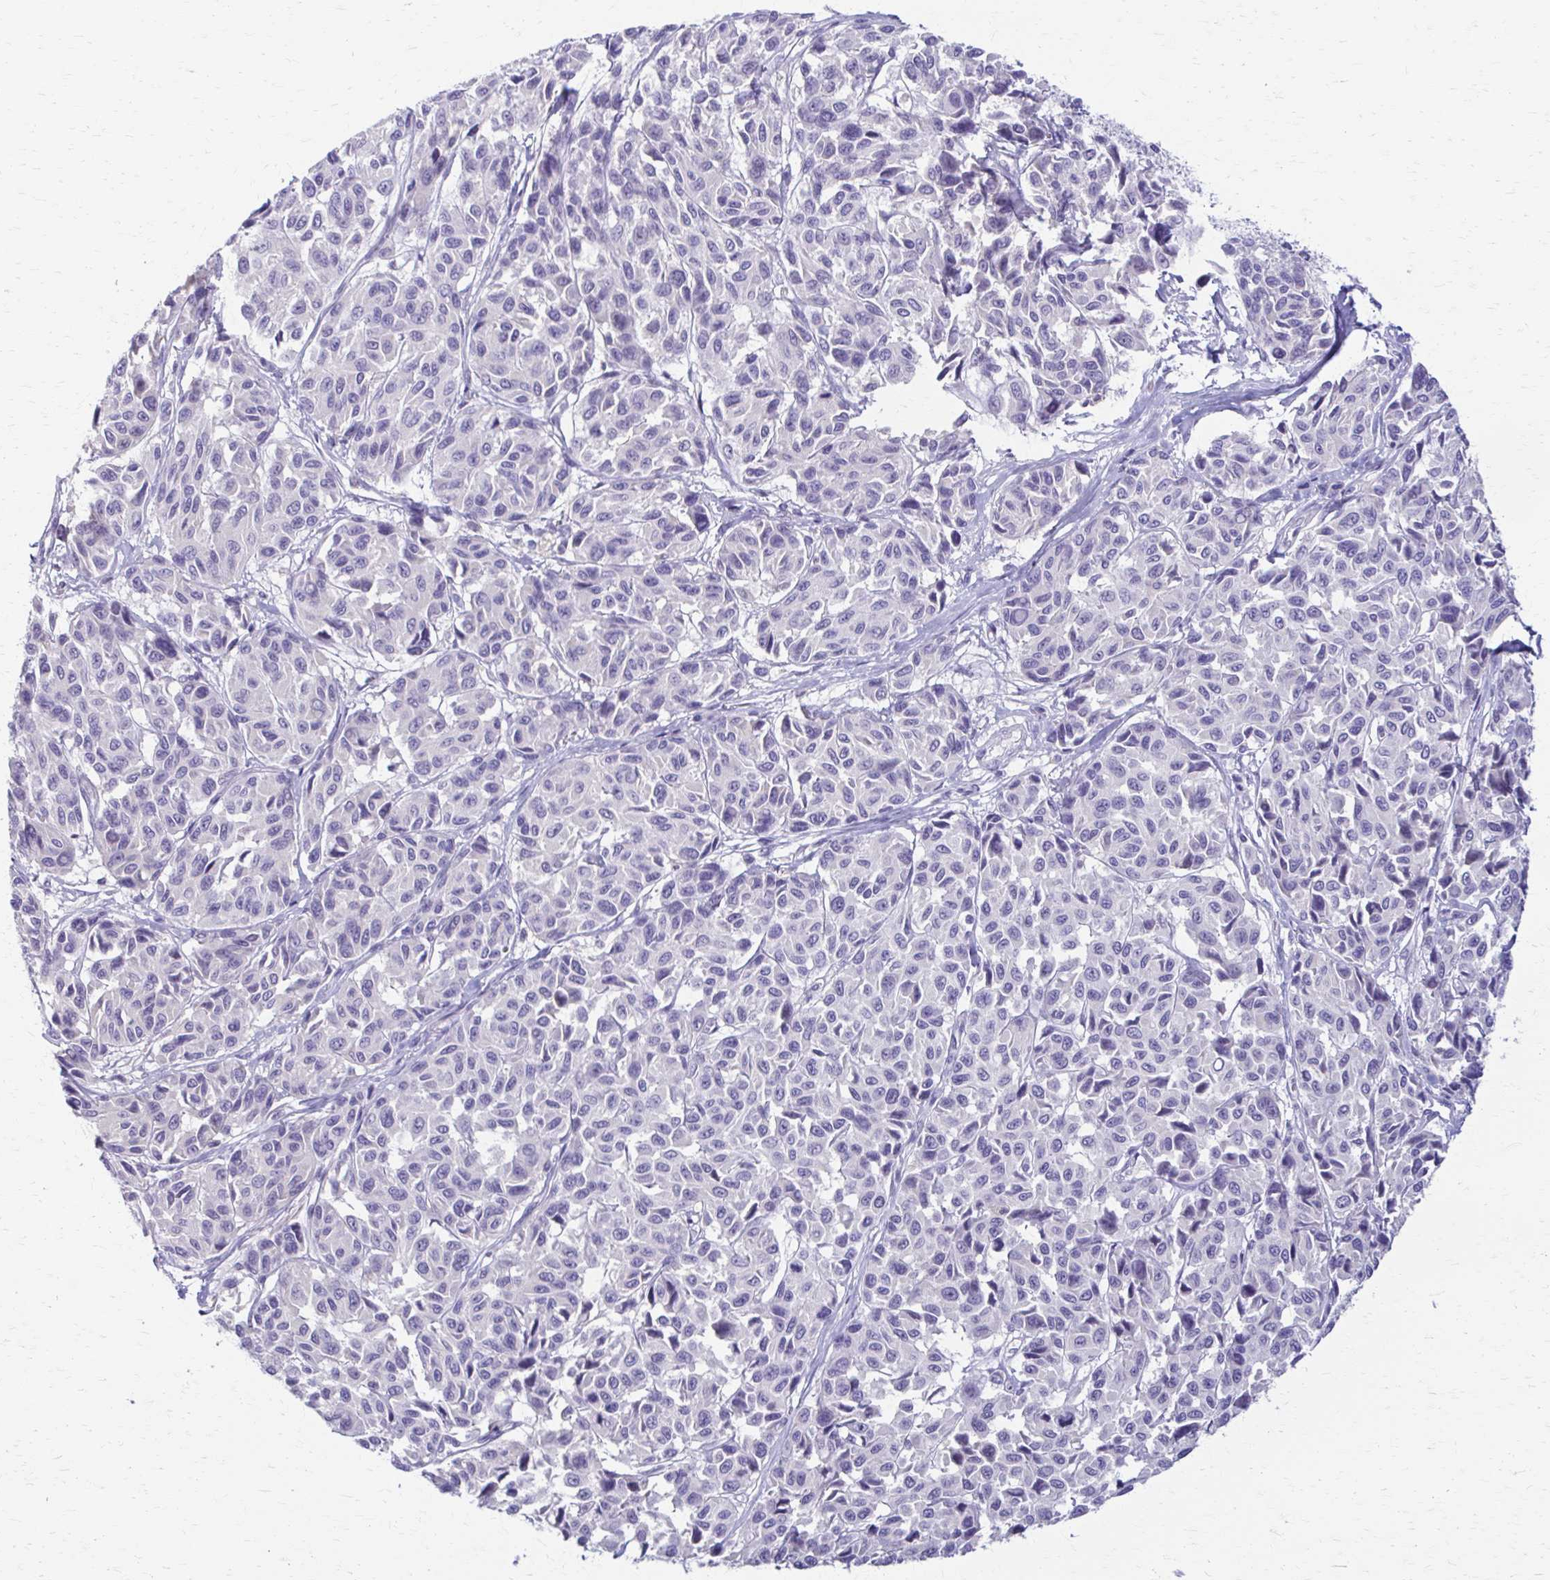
{"staining": {"intensity": "negative", "quantity": "none", "location": "none"}, "tissue": "melanoma", "cell_type": "Tumor cells", "image_type": "cancer", "snomed": [{"axis": "morphology", "description": "Malignant melanoma, NOS"}, {"axis": "topography", "description": "Skin"}], "caption": "Malignant melanoma stained for a protein using IHC reveals no expression tumor cells.", "gene": "PIK3AP1", "patient": {"sex": "female", "age": 66}}